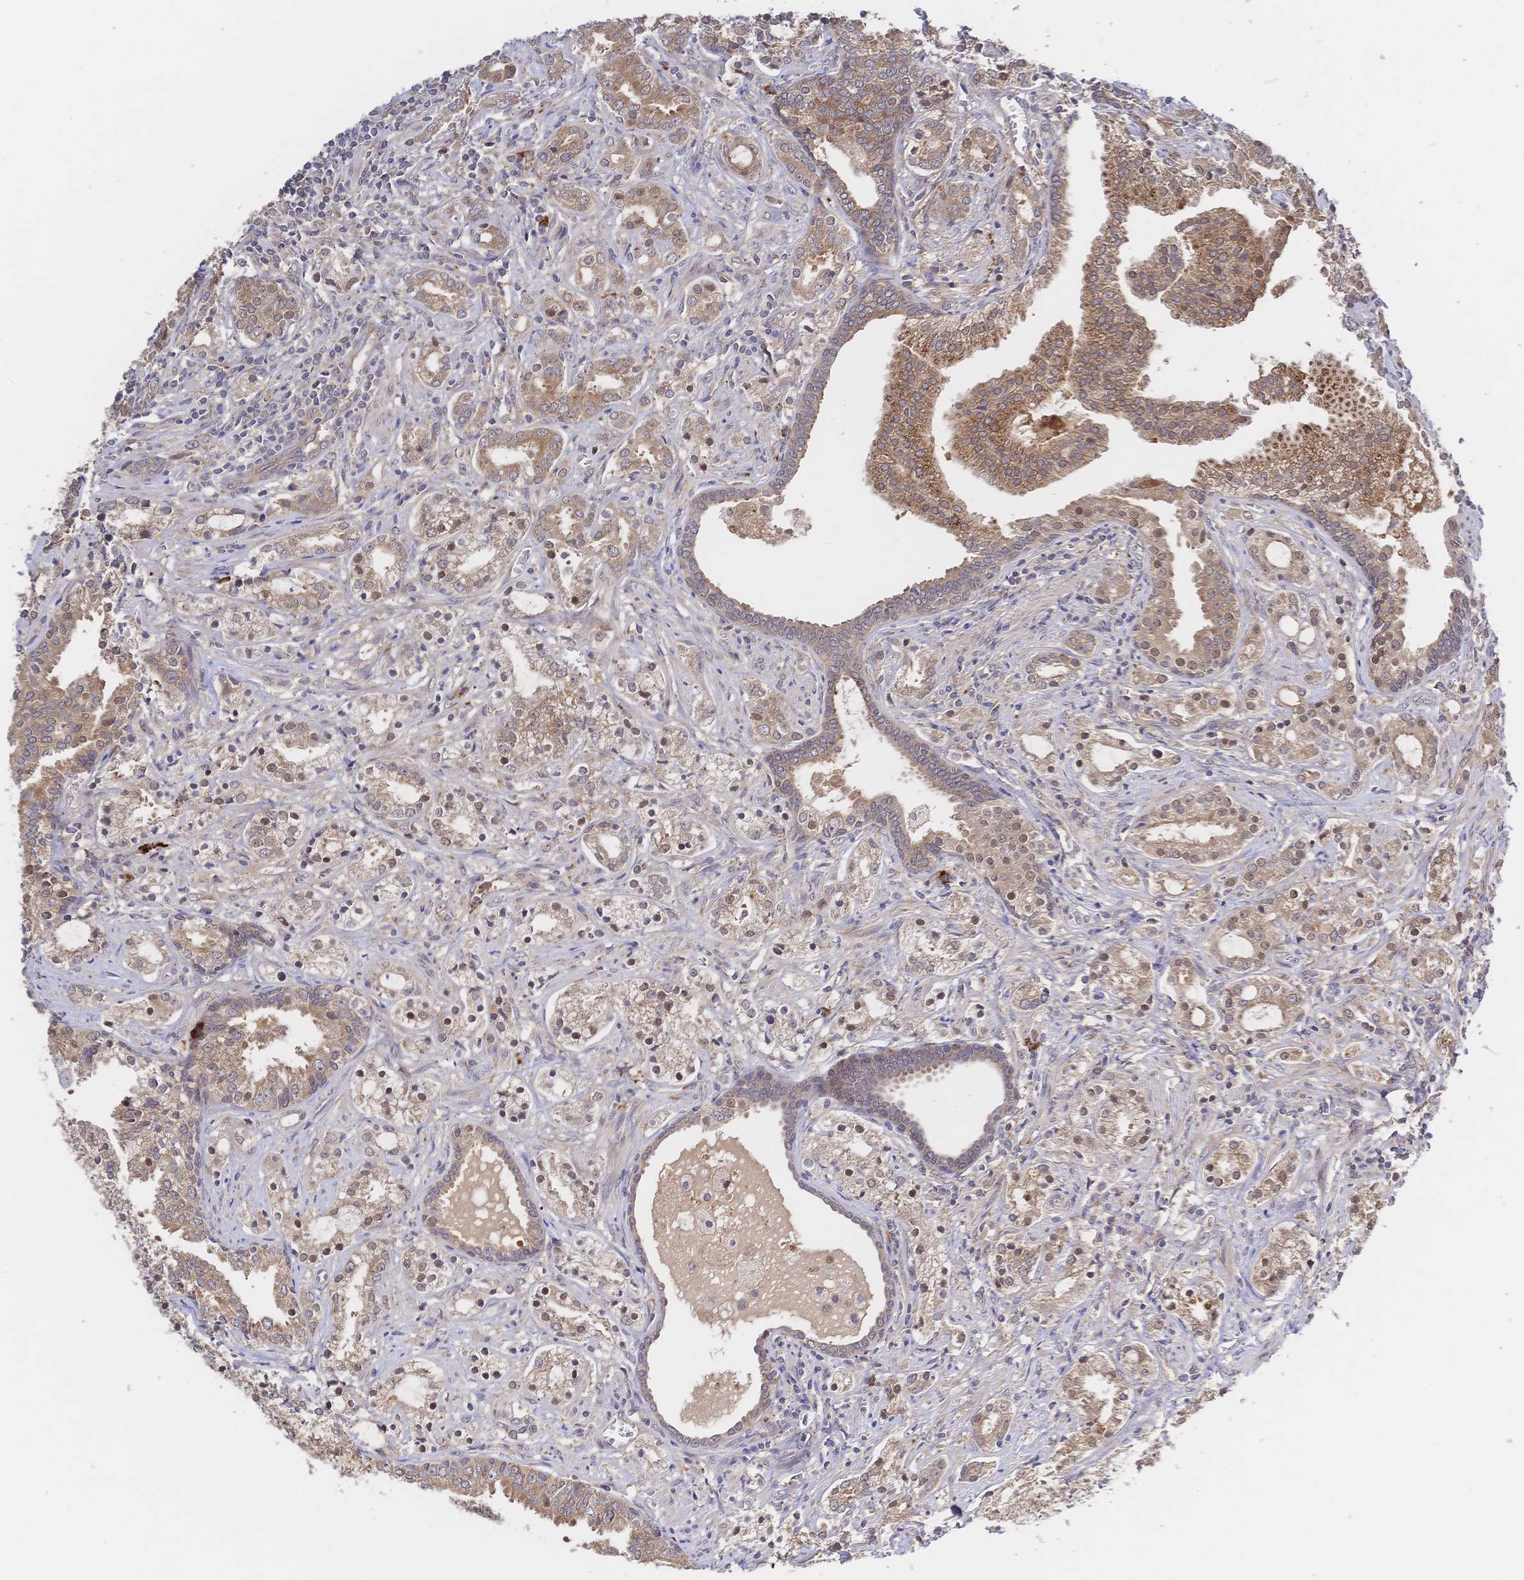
{"staining": {"intensity": "moderate", "quantity": ">75%", "location": "cytoplasmic/membranous,nuclear"}, "tissue": "prostate cancer", "cell_type": "Tumor cells", "image_type": "cancer", "snomed": [{"axis": "morphology", "description": "Adenocarcinoma, Medium grade"}, {"axis": "topography", "description": "Prostate"}], "caption": "Immunohistochemical staining of human adenocarcinoma (medium-grade) (prostate) shows moderate cytoplasmic/membranous and nuclear protein positivity in approximately >75% of tumor cells. The protein is stained brown, and the nuclei are stained in blue (DAB IHC with brightfield microscopy, high magnification).", "gene": "LMO4", "patient": {"sex": "male", "age": 57}}